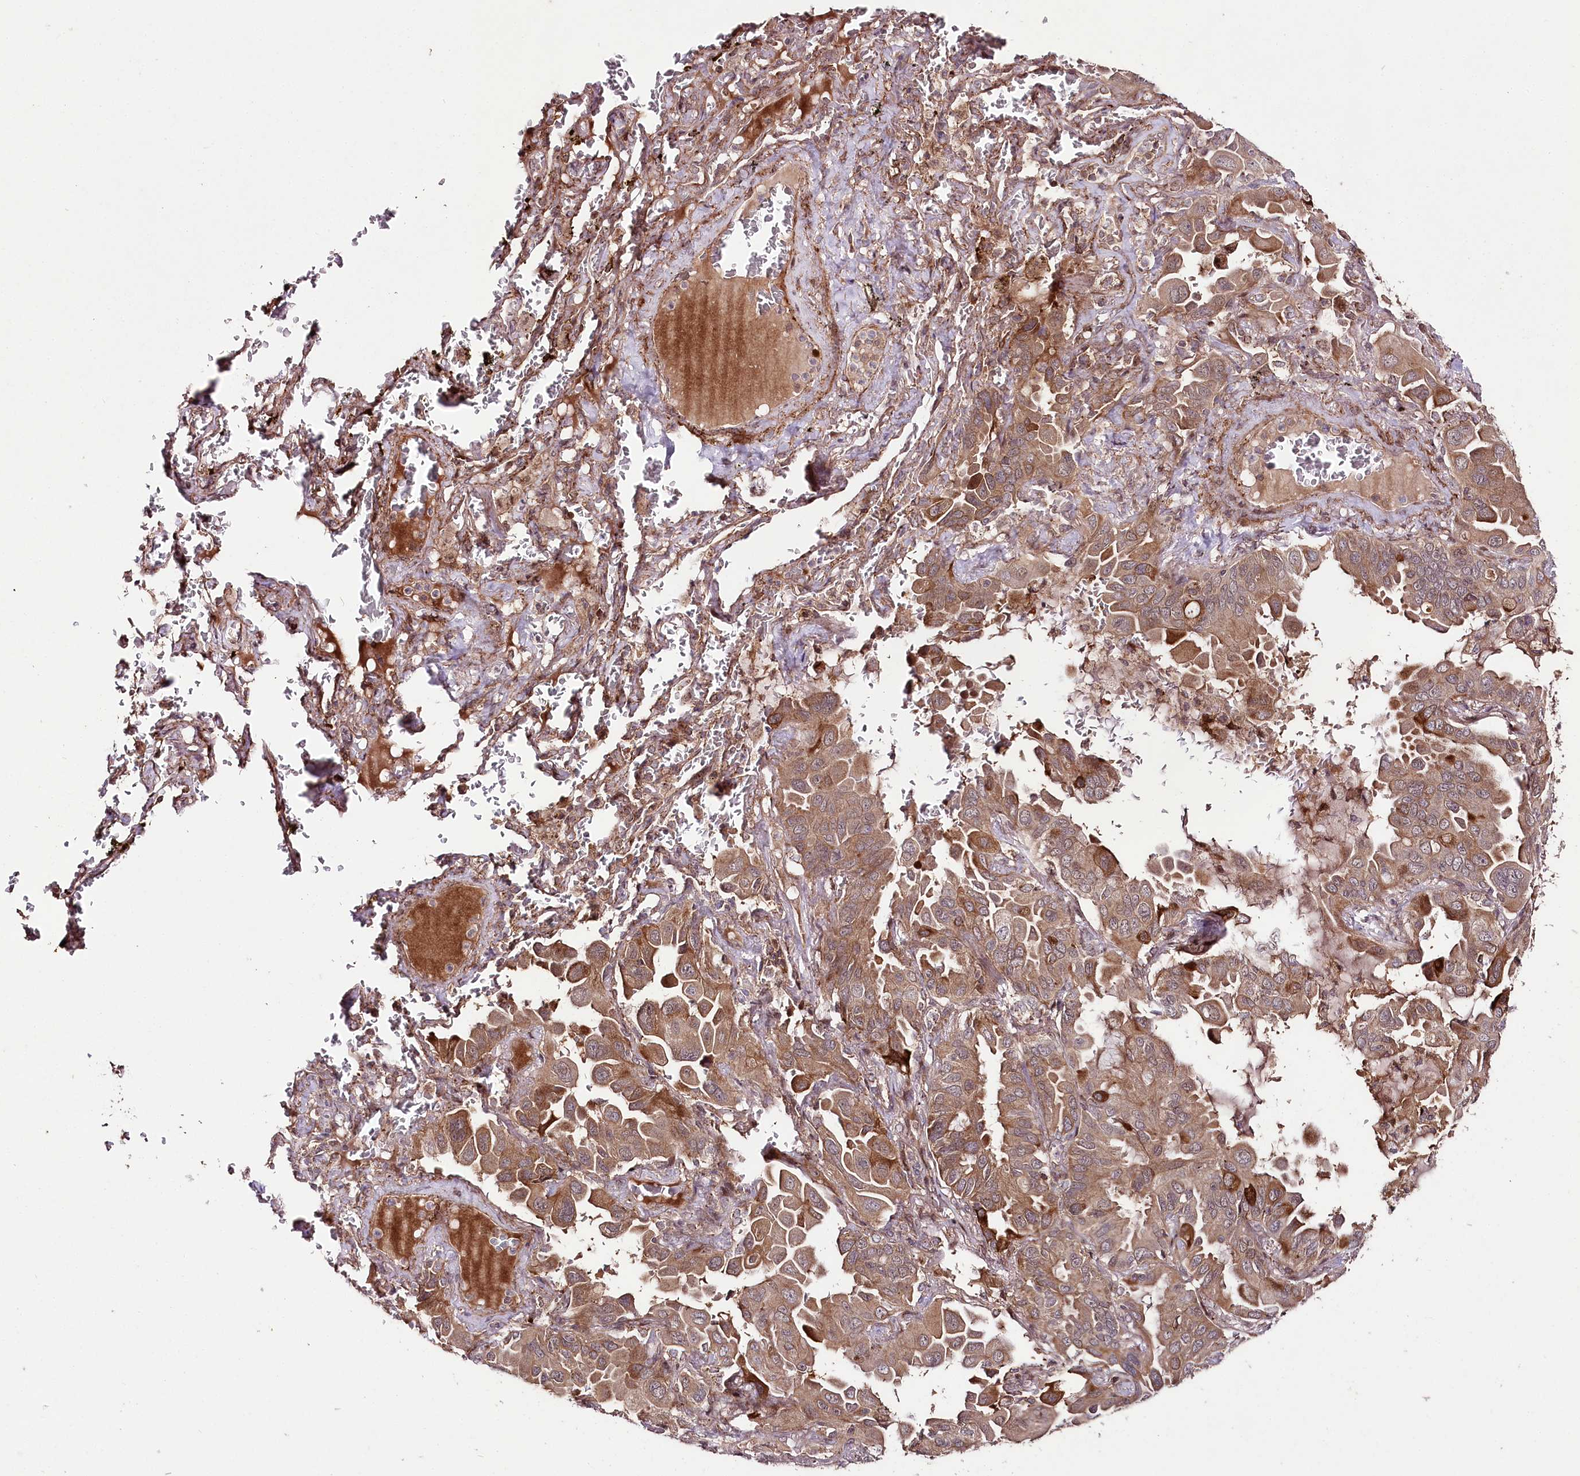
{"staining": {"intensity": "moderate", "quantity": ">75%", "location": "cytoplasmic/membranous"}, "tissue": "lung cancer", "cell_type": "Tumor cells", "image_type": "cancer", "snomed": [{"axis": "morphology", "description": "Adenocarcinoma, NOS"}, {"axis": "topography", "description": "Lung"}], "caption": "This image reveals adenocarcinoma (lung) stained with IHC to label a protein in brown. The cytoplasmic/membranous of tumor cells show moderate positivity for the protein. Nuclei are counter-stained blue.", "gene": "PHLDB1", "patient": {"sex": "male", "age": 64}}